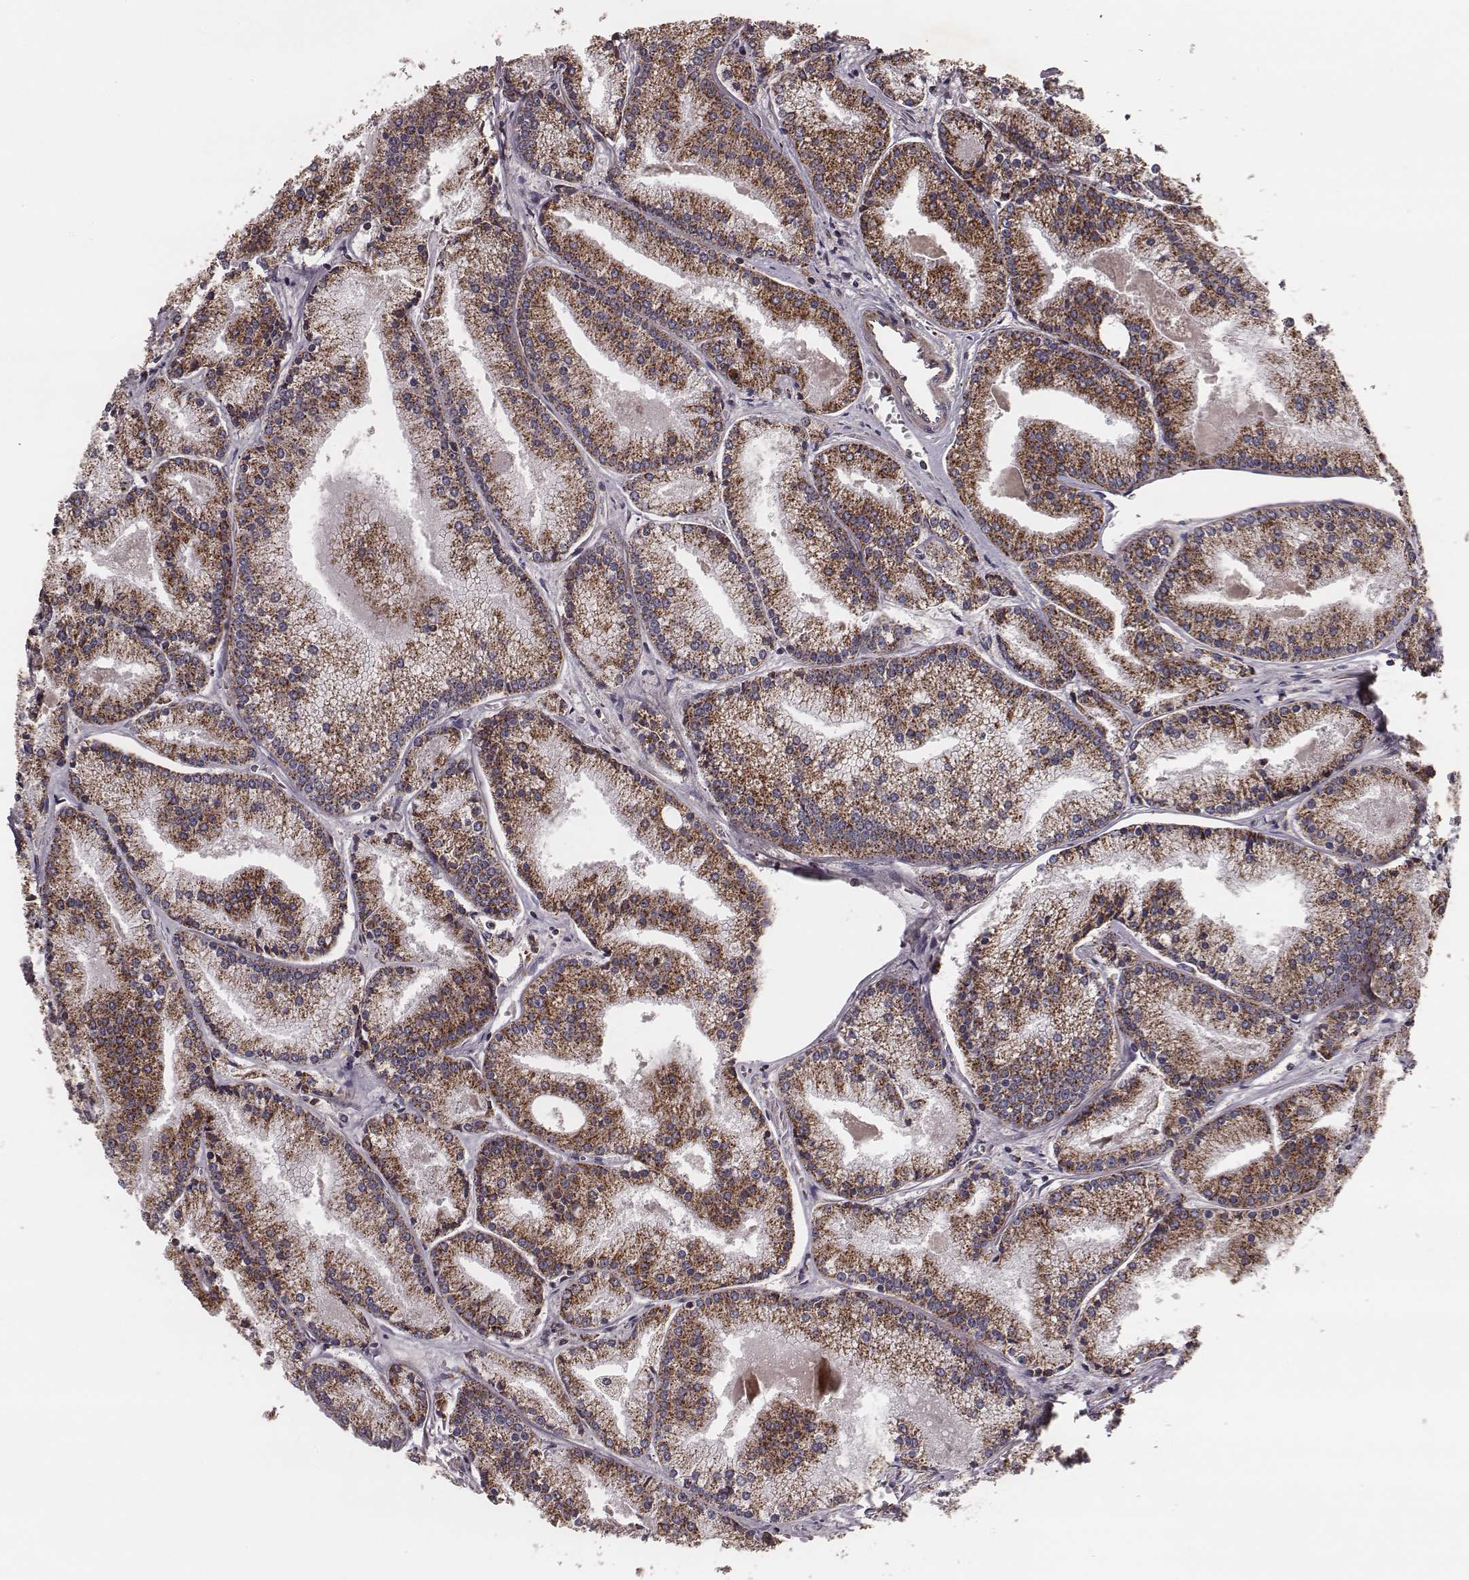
{"staining": {"intensity": "strong", "quantity": ">75%", "location": "cytoplasmic/membranous"}, "tissue": "prostate cancer", "cell_type": "Tumor cells", "image_type": "cancer", "snomed": [{"axis": "morphology", "description": "Adenocarcinoma, NOS"}, {"axis": "topography", "description": "Prostate"}], "caption": "Protein staining by IHC reveals strong cytoplasmic/membranous positivity in approximately >75% of tumor cells in prostate cancer.", "gene": "ZDHHC21", "patient": {"sex": "male", "age": 72}}